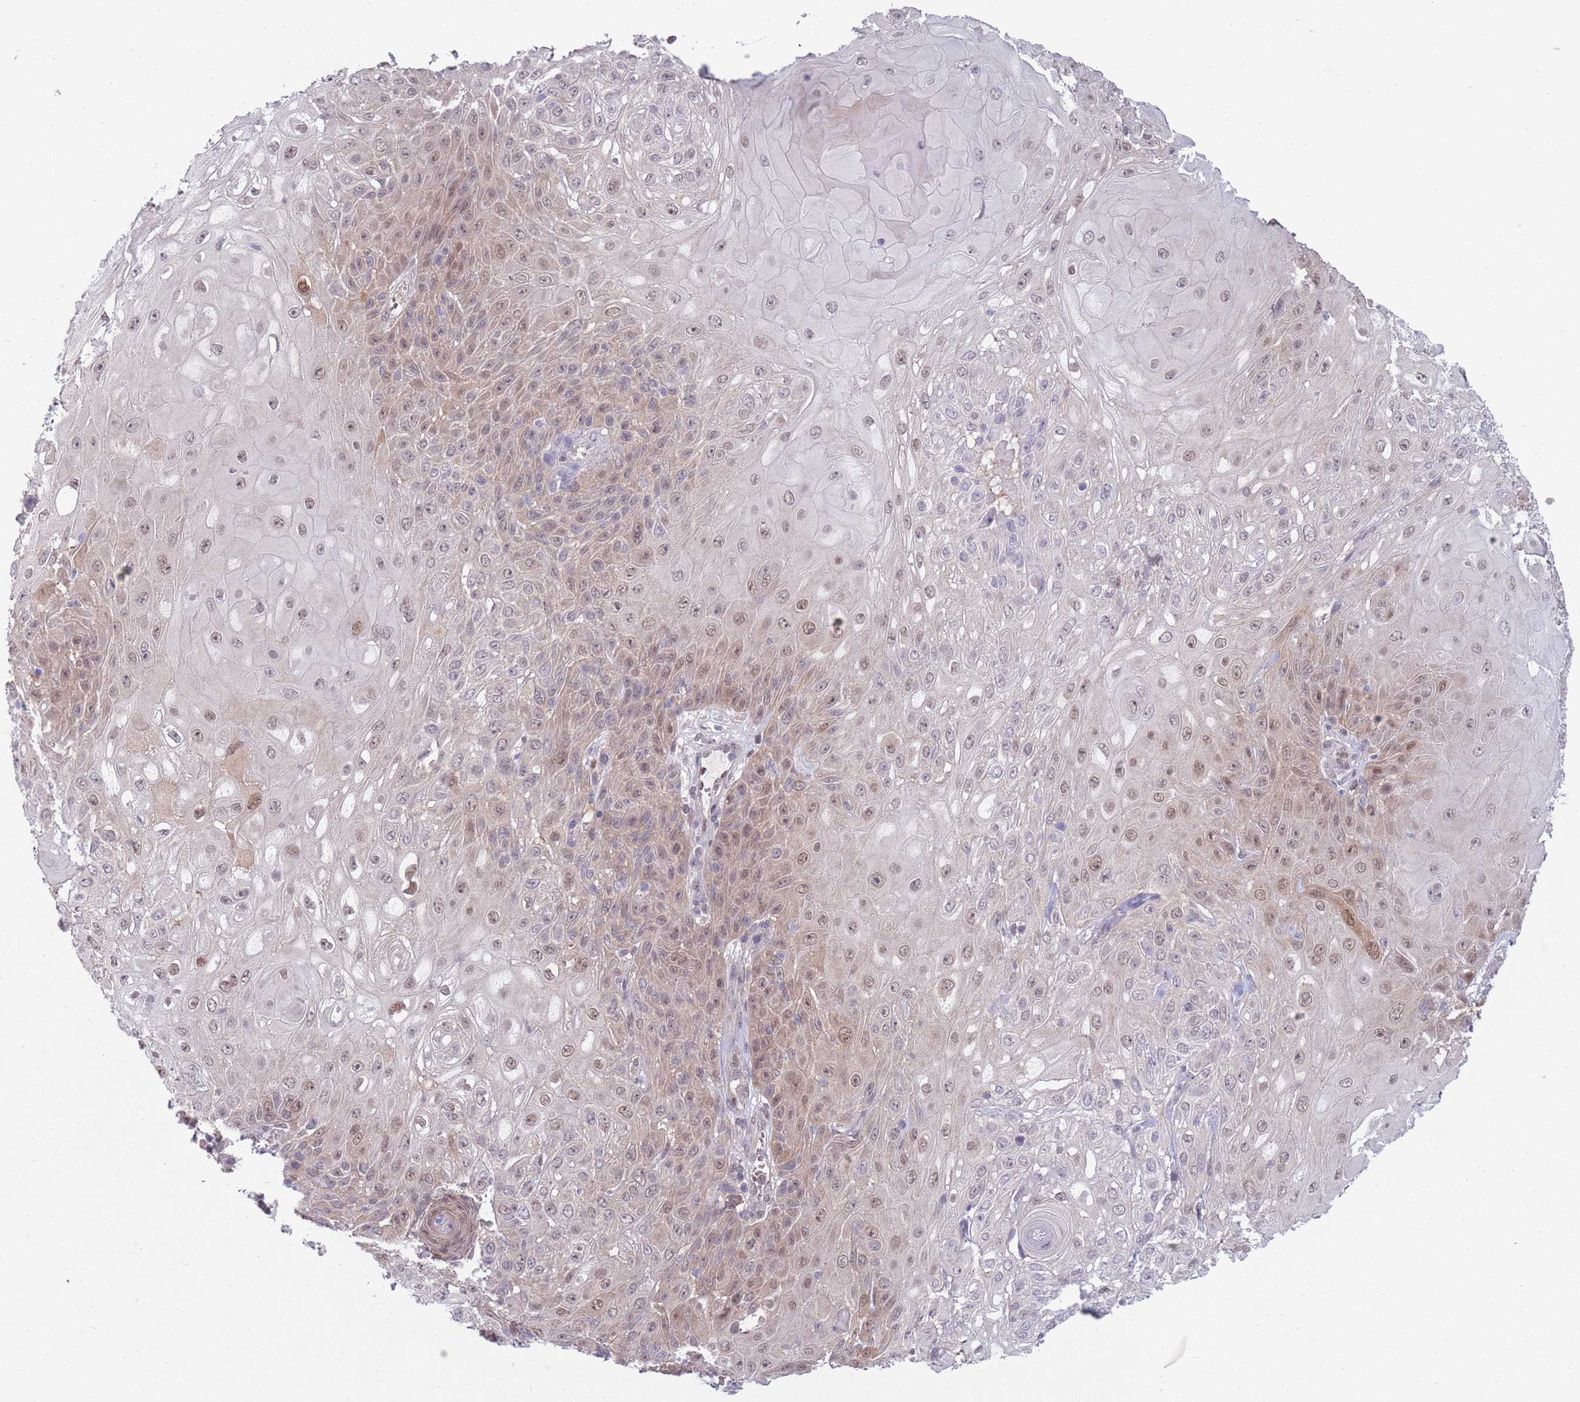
{"staining": {"intensity": "weak", "quantity": "25%-75%", "location": "cytoplasmic/membranous,nuclear"}, "tissue": "skin cancer", "cell_type": "Tumor cells", "image_type": "cancer", "snomed": [{"axis": "morphology", "description": "Normal tissue, NOS"}, {"axis": "morphology", "description": "Squamous cell carcinoma, NOS"}, {"axis": "topography", "description": "Skin"}, {"axis": "topography", "description": "Cartilage tissue"}], "caption": "Human squamous cell carcinoma (skin) stained with a protein marker displays weak staining in tumor cells.", "gene": "CLNS1A", "patient": {"sex": "female", "age": 79}}